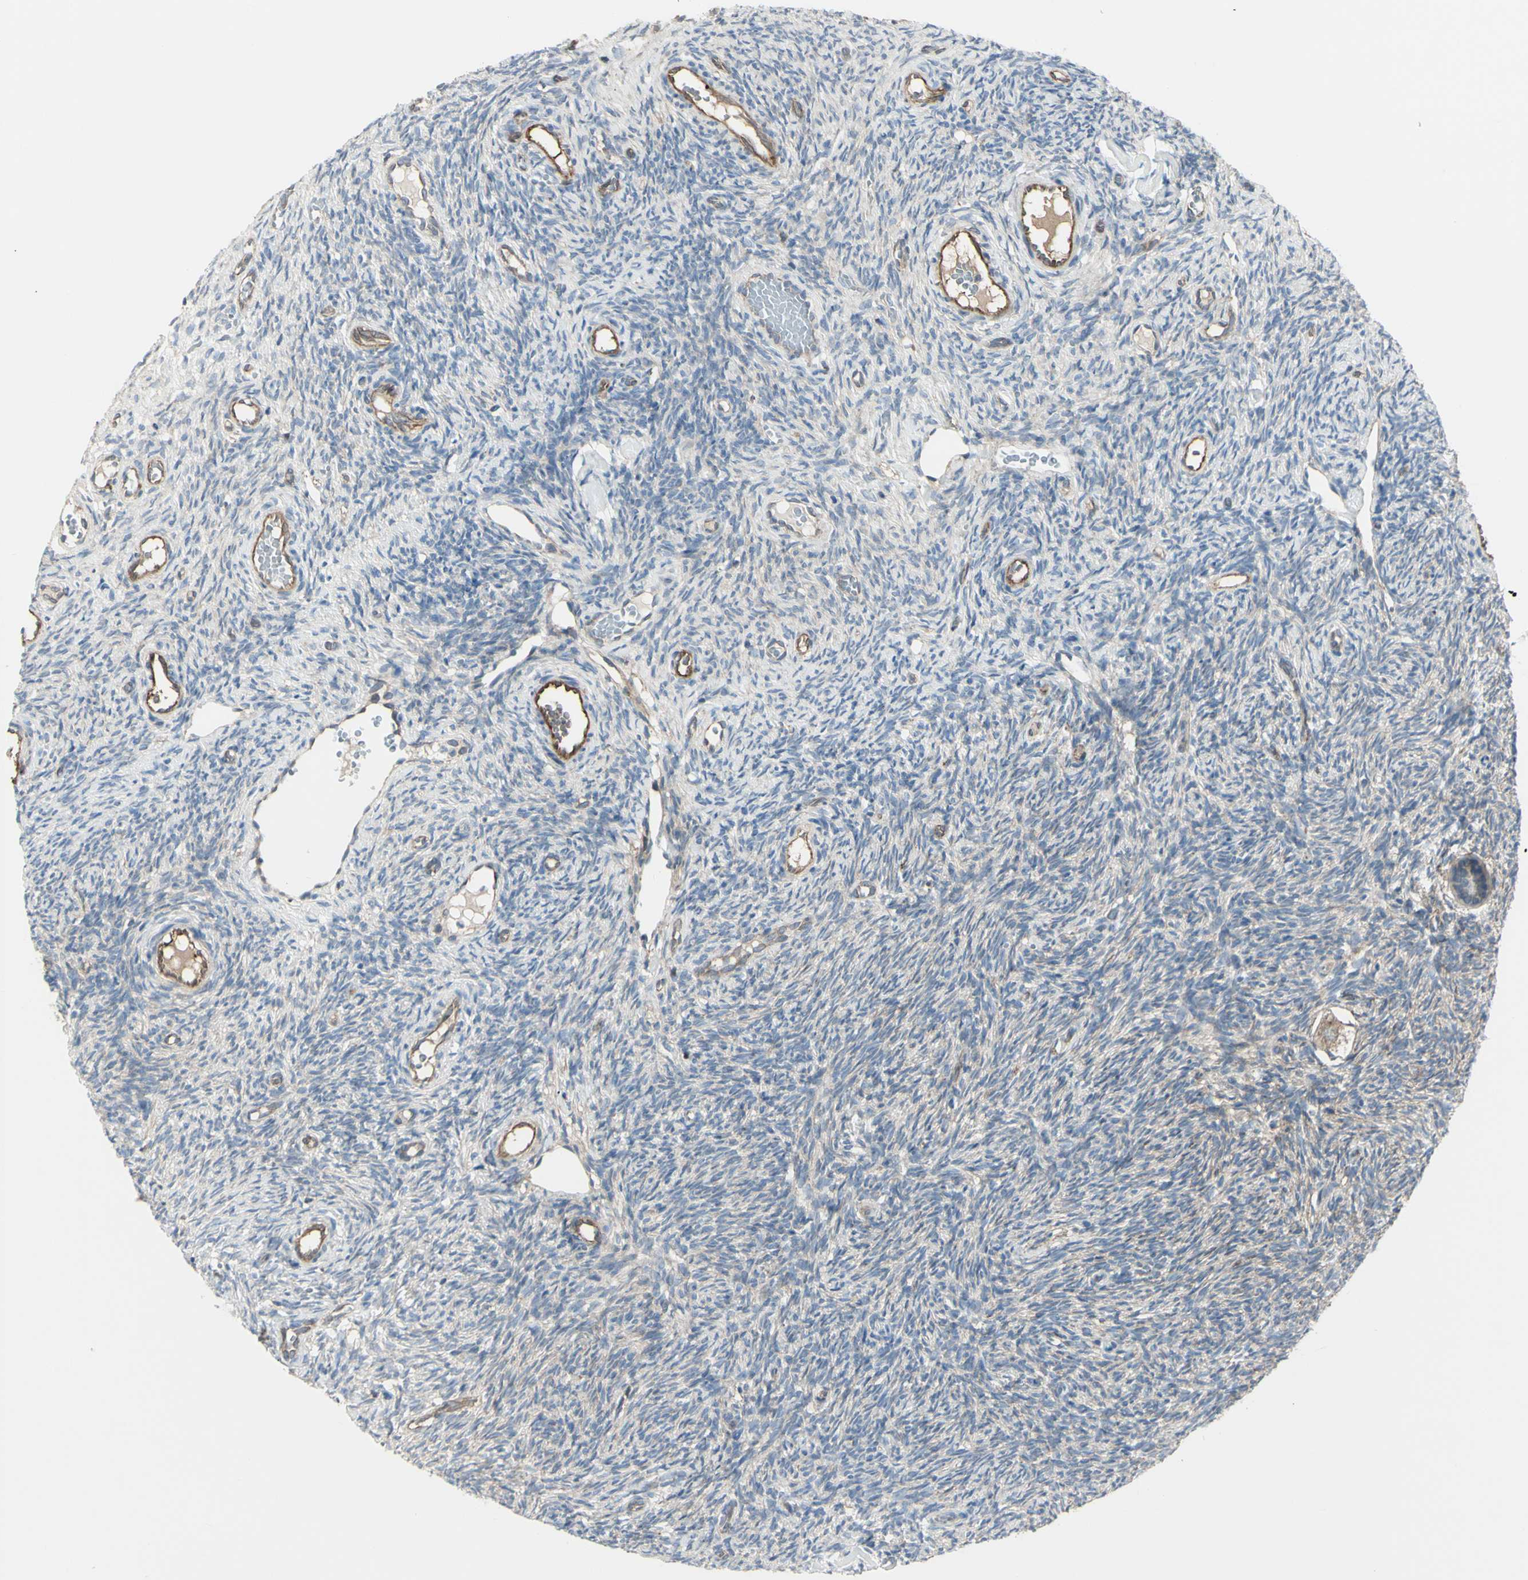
{"staining": {"intensity": "weak", "quantity": ">75%", "location": "cytoplasmic/membranous"}, "tissue": "ovary", "cell_type": "Follicle cells", "image_type": "normal", "snomed": [{"axis": "morphology", "description": "Normal tissue, NOS"}, {"axis": "topography", "description": "Ovary"}], "caption": "Benign ovary exhibits weak cytoplasmic/membranous expression in about >75% of follicle cells, visualized by immunohistochemistry.", "gene": "IGSF9B", "patient": {"sex": "female", "age": 35}}